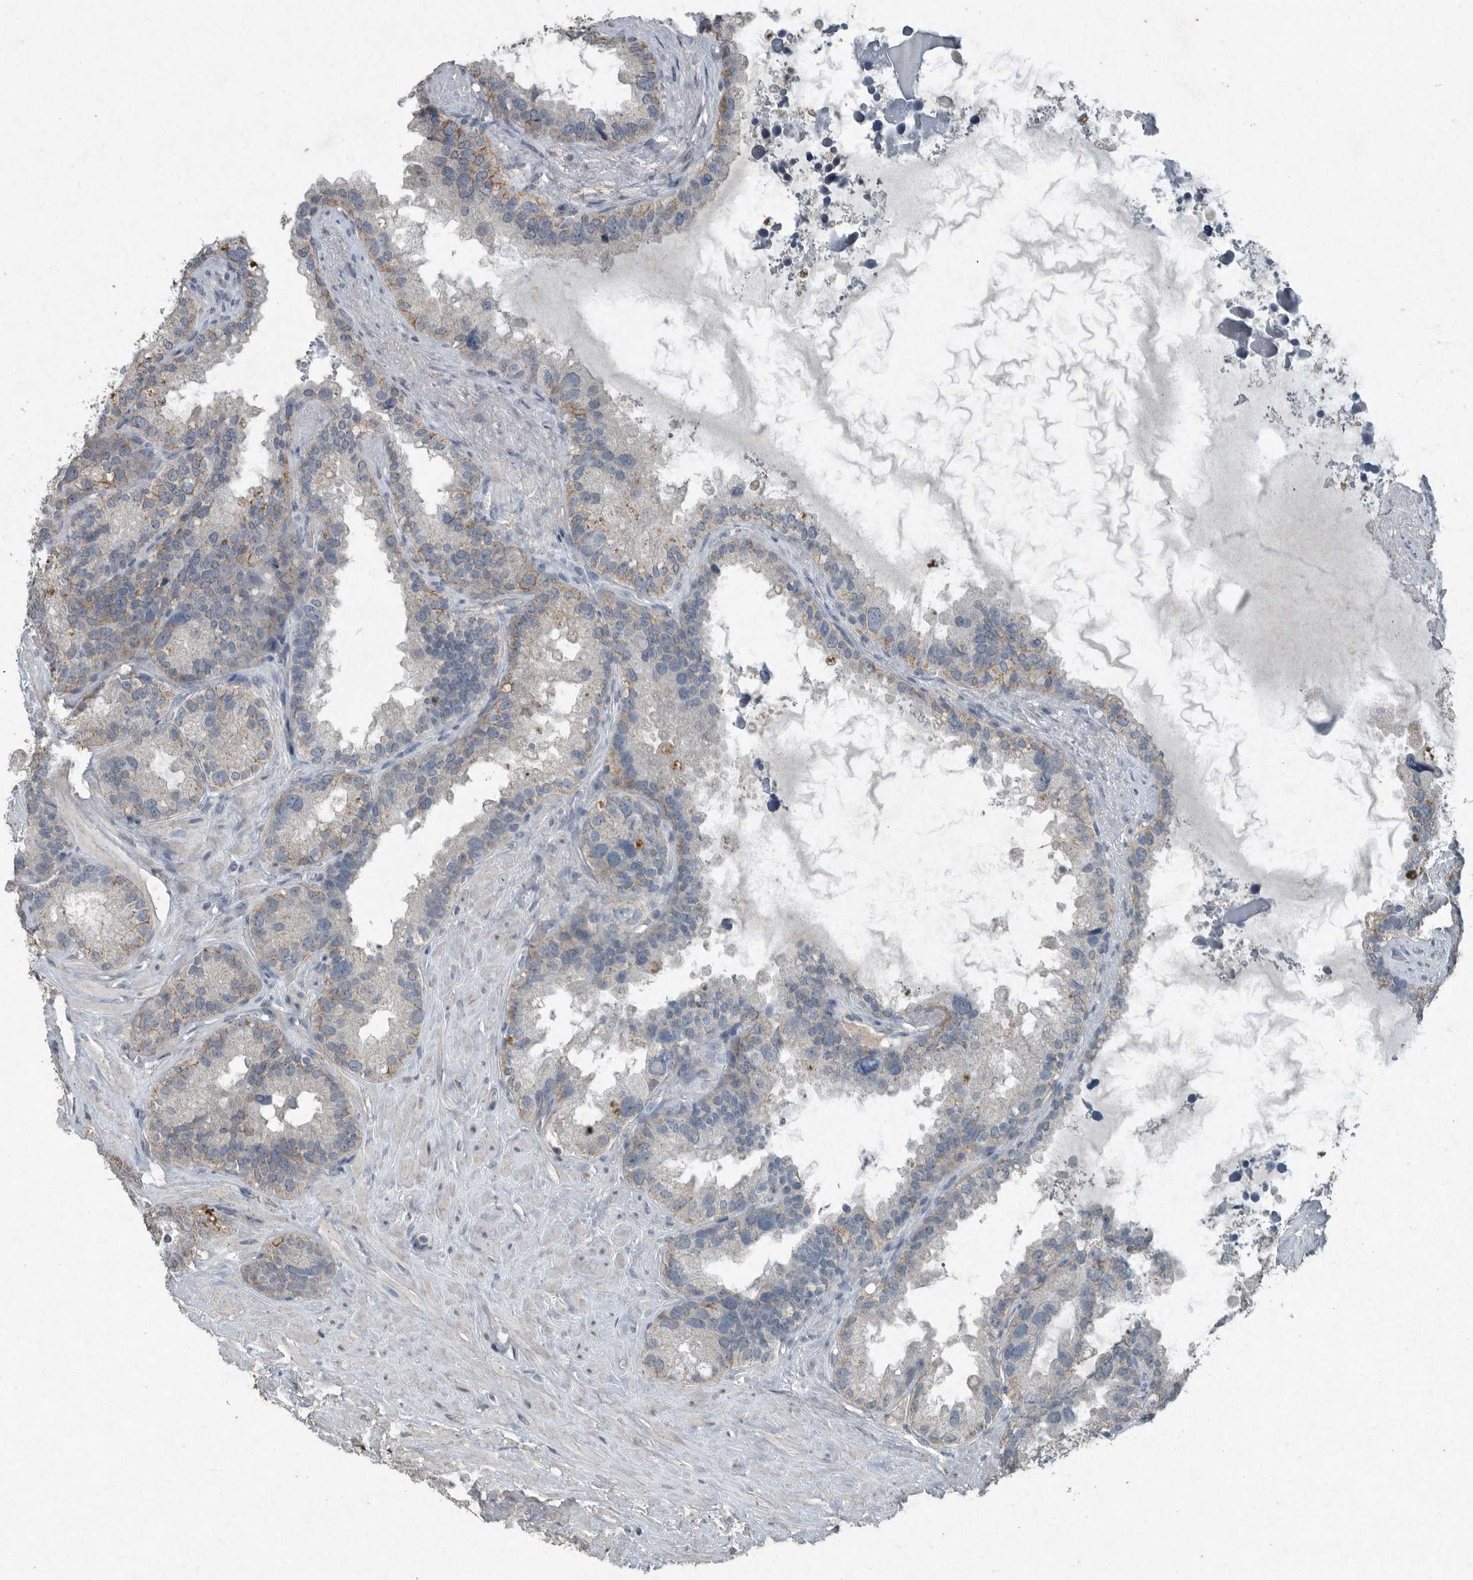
{"staining": {"intensity": "negative", "quantity": "none", "location": "none"}, "tissue": "seminal vesicle", "cell_type": "Glandular cells", "image_type": "normal", "snomed": [{"axis": "morphology", "description": "Normal tissue, NOS"}, {"axis": "topography", "description": "Seminal veicle"}], "caption": "Glandular cells show no significant expression in normal seminal vesicle. (DAB immunohistochemistry with hematoxylin counter stain).", "gene": "IL20", "patient": {"sex": "male", "age": 80}}